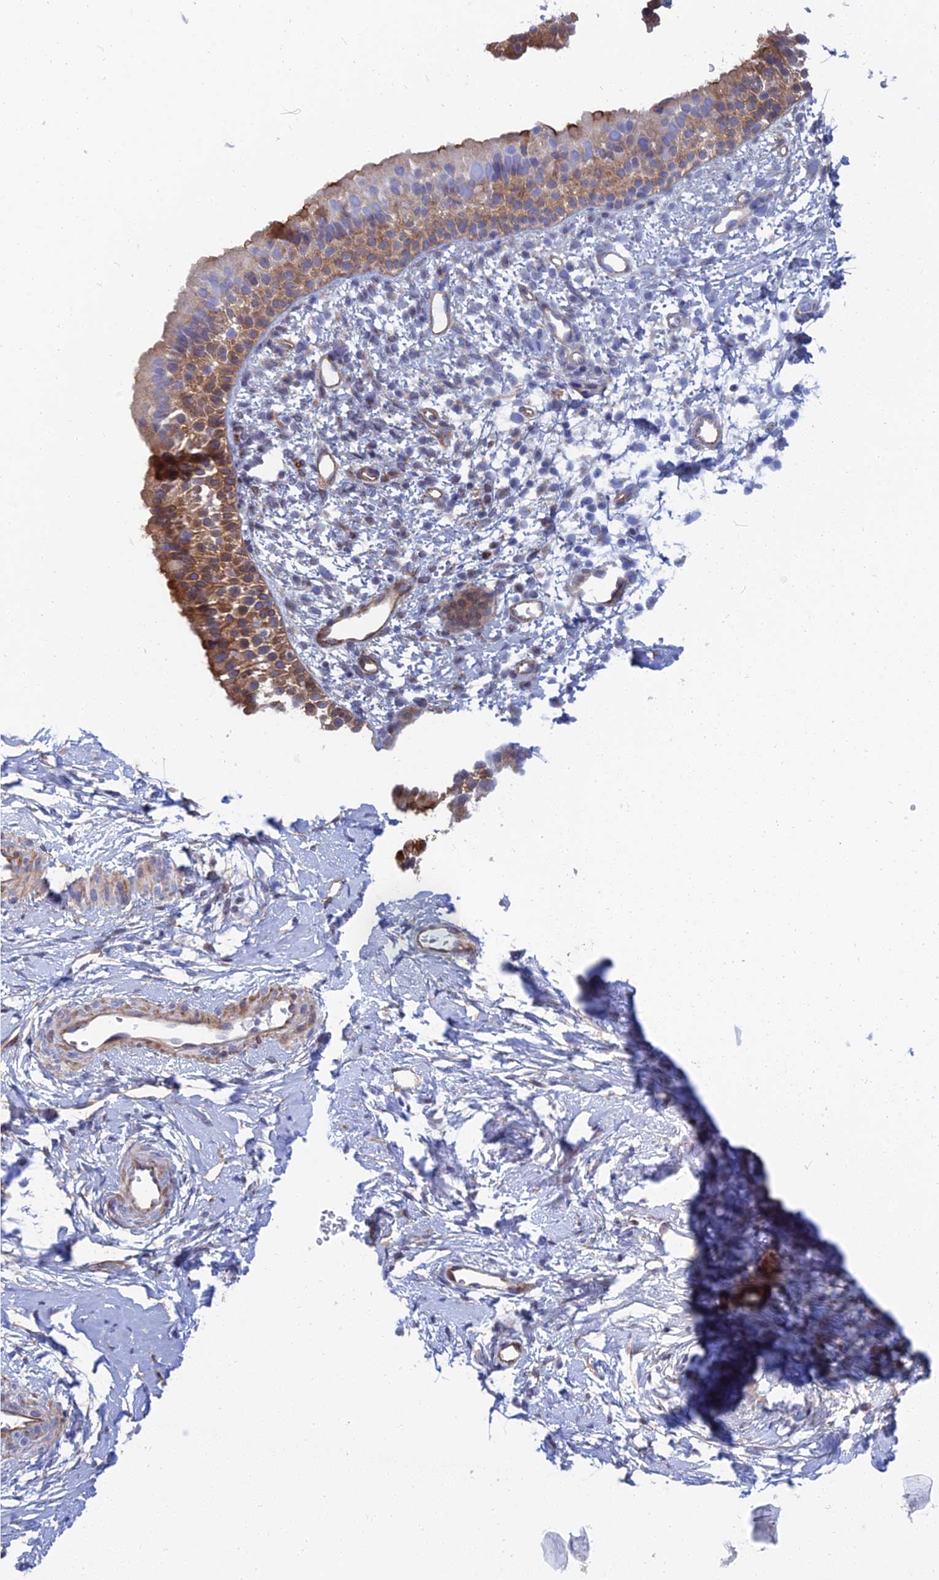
{"staining": {"intensity": "moderate", "quantity": "25%-75%", "location": "cytoplasmic/membranous"}, "tissue": "nasopharynx", "cell_type": "Respiratory epithelial cells", "image_type": "normal", "snomed": [{"axis": "morphology", "description": "Normal tissue, NOS"}, {"axis": "topography", "description": "Nasopharynx"}], "caption": "Brown immunohistochemical staining in normal nasopharynx exhibits moderate cytoplasmic/membranous positivity in about 25%-75% of respiratory epithelial cells.", "gene": "TRIM43B", "patient": {"sex": "male", "age": 22}}